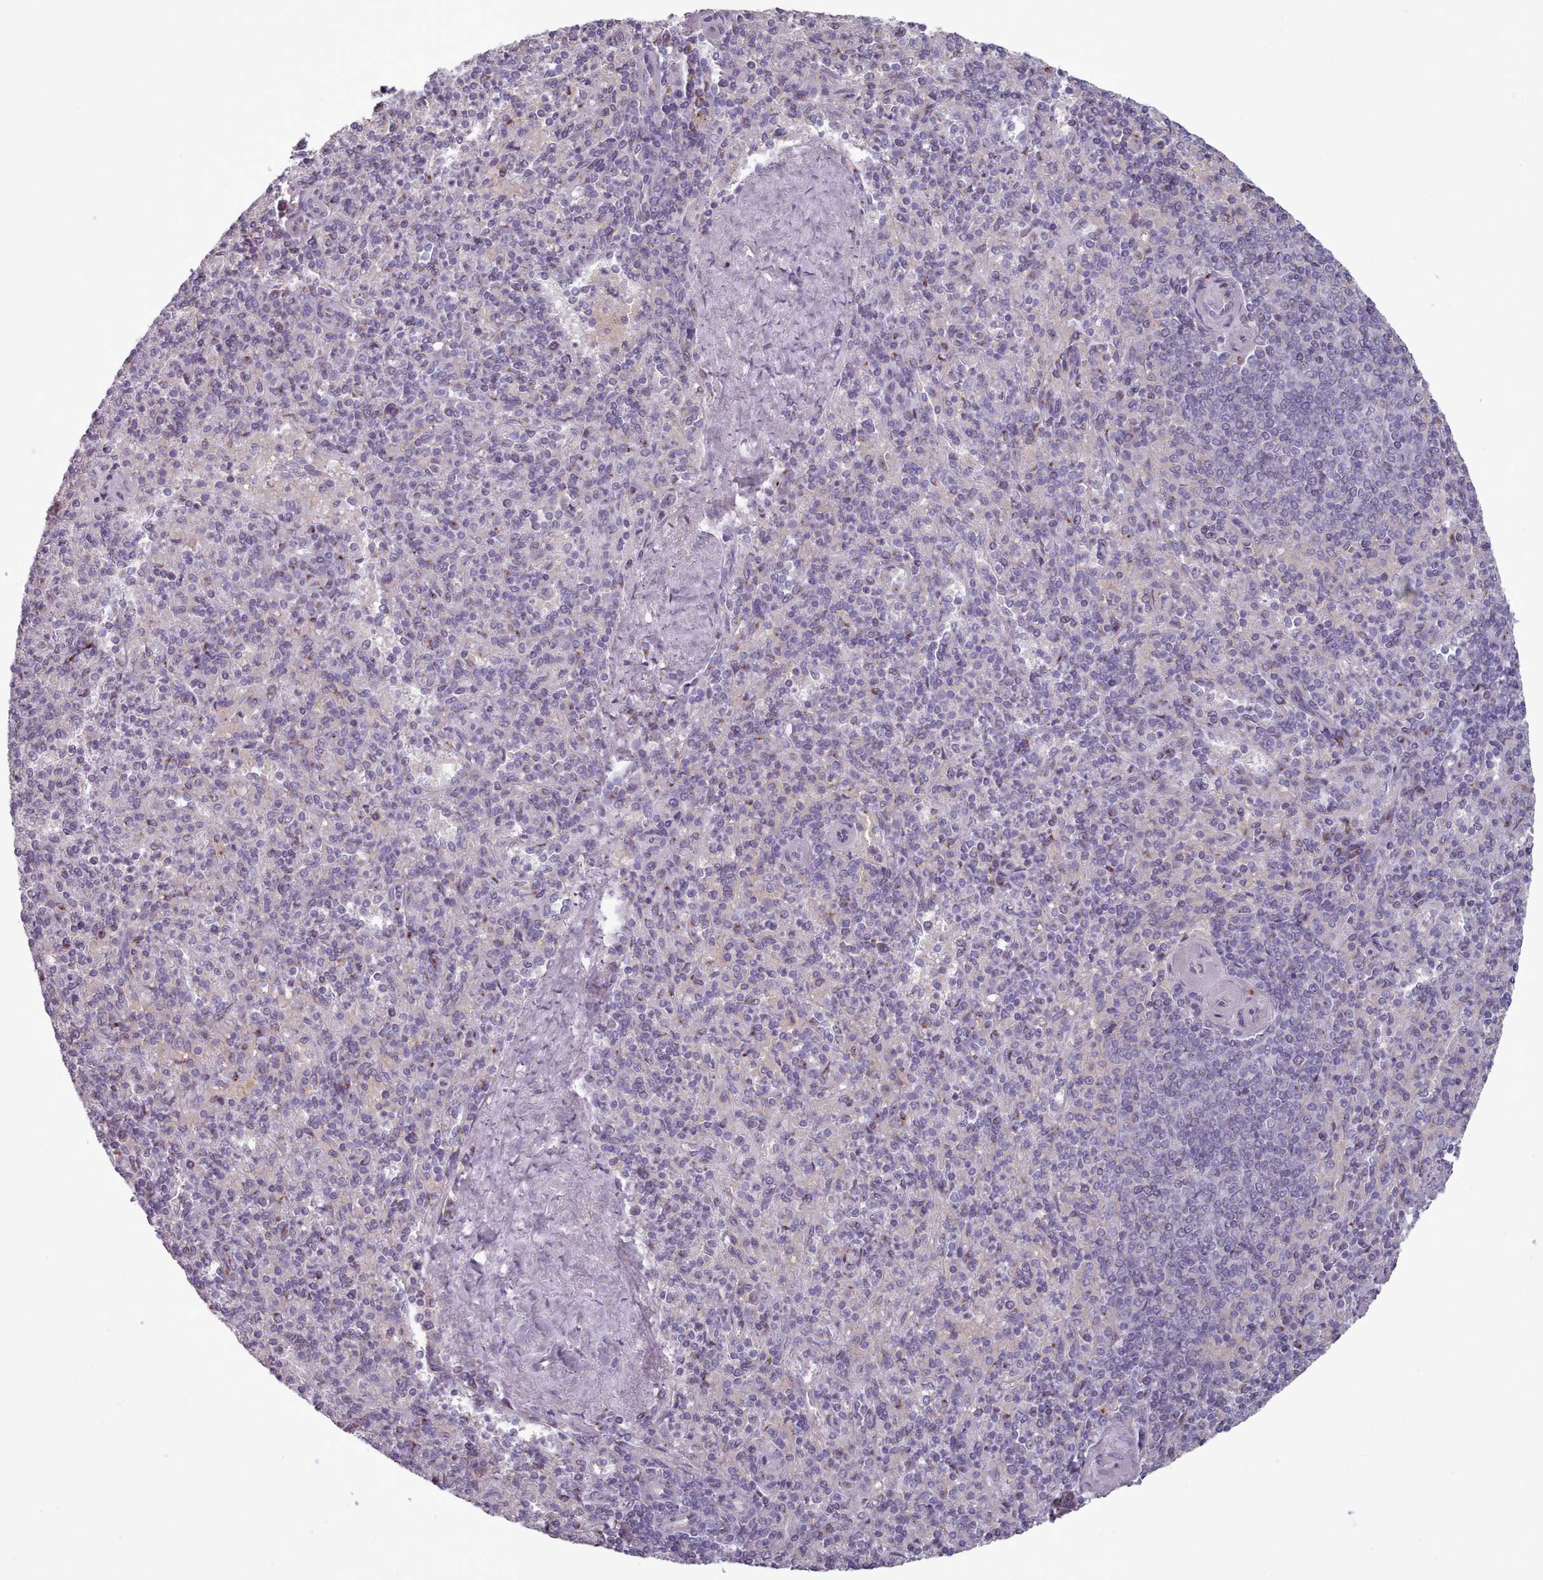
{"staining": {"intensity": "moderate", "quantity": "<25%", "location": "cytoplasmic/membranous"}, "tissue": "spleen", "cell_type": "Cells in red pulp", "image_type": "normal", "snomed": [{"axis": "morphology", "description": "Normal tissue, NOS"}, {"axis": "topography", "description": "Spleen"}], "caption": "The photomicrograph exhibits immunohistochemical staining of normal spleen. There is moderate cytoplasmic/membranous staining is appreciated in approximately <25% of cells in red pulp.", "gene": "MAN1B1", "patient": {"sex": "male", "age": 82}}